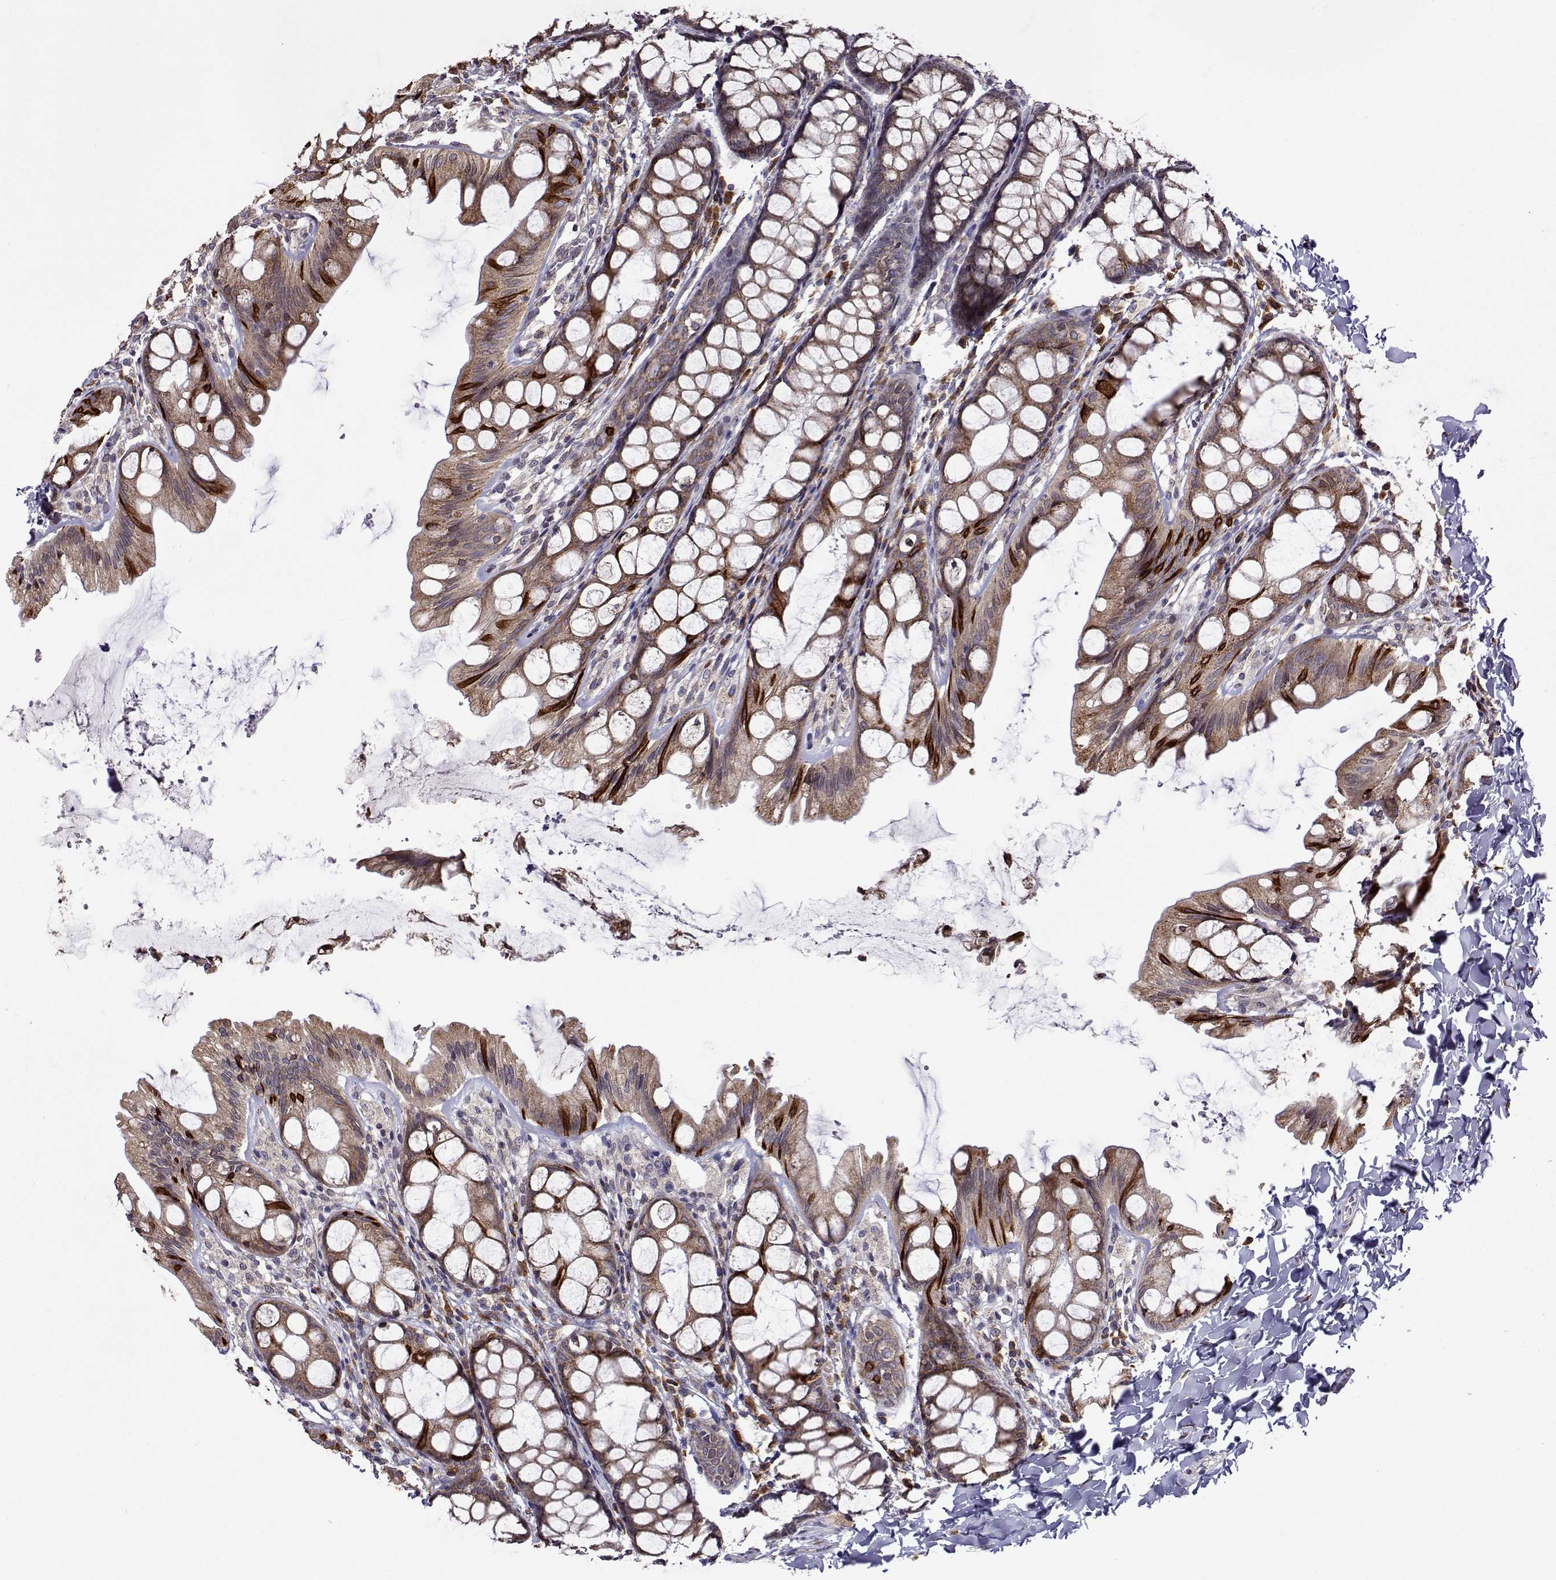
{"staining": {"intensity": "strong", "quantity": "25%-75%", "location": "cytoplasmic/membranous"}, "tissue": "colon", "cell_type": "Endothelial cells", "image_type": "normal", "snomed": [{"axis": "morphology", "description": "Normal tissue, NOS"}, {"axis": "topography", "description": "Colon"}], "caption": "Colon was stained to show a protein in brown. There is high levels of strong cytoplasmic/membranous positivity in about 25%-75% of endothelial cells. The staining is performed using DAB brown chromogen to label protein expression. The nuclei are counter-stained blue using hematoxylin.", "gene": "PGRMC2", "patient": {"sex": "male", "age": 47}}